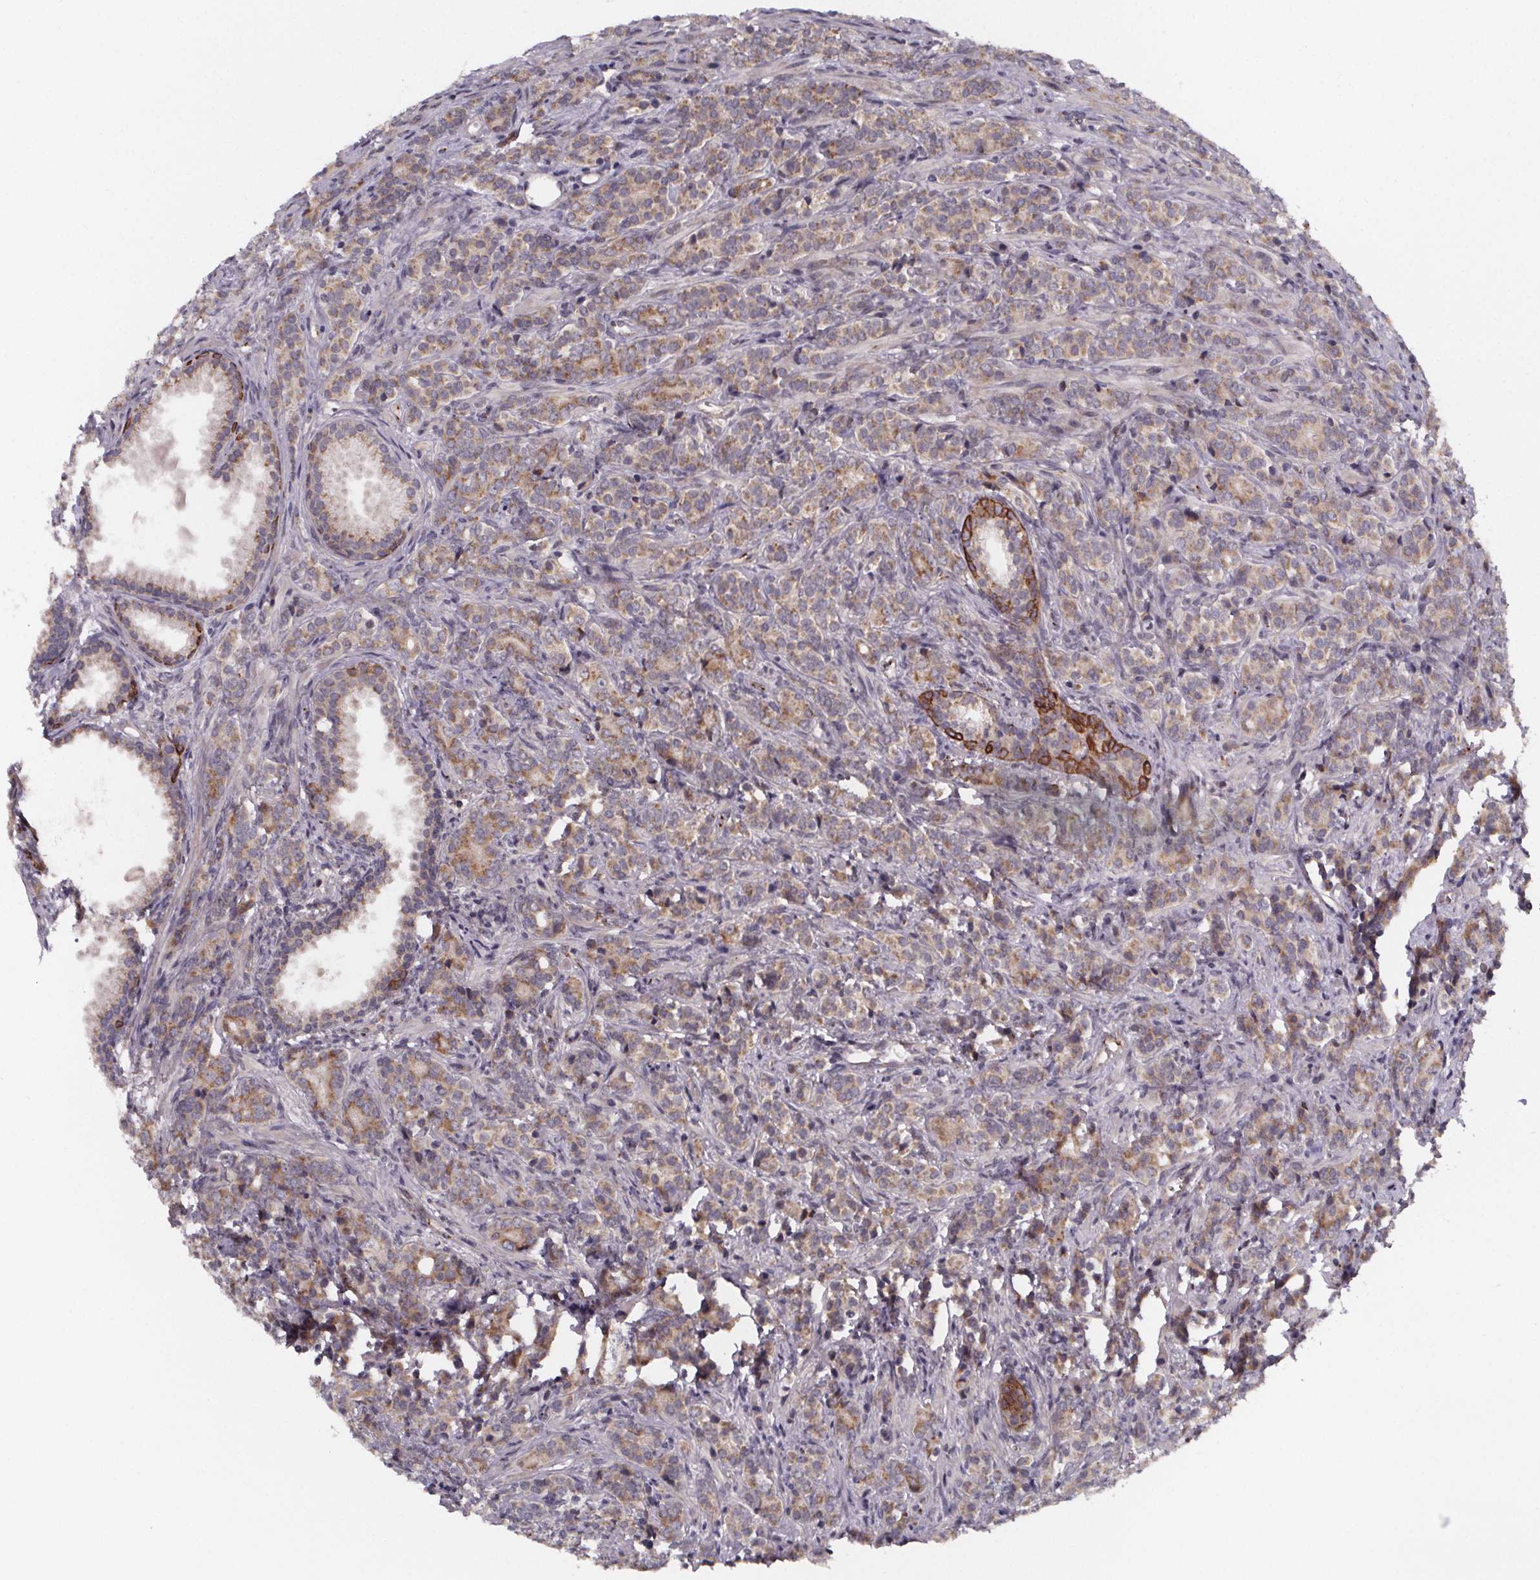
{"staining": {"intensity": "moderate", "quantity": "25%-75%", "location": "cytoplasmic/membranous"}, "tissue": "prostate cancer", "cell_type": "Tumor cells", "image_type": "cancer", "snomed": [{"axis": "morphology", "description": "Adenocarcinoma, High grade"}, {"axis": "topography", "description": "Prostate"}], "caption": "Moderate cytoplasmic/membranous expression is seen in about 25%-75% of tumor cells in prostate cancer.", "gene": "NDST1", "patient": {"sex": "male", "age": 84}}